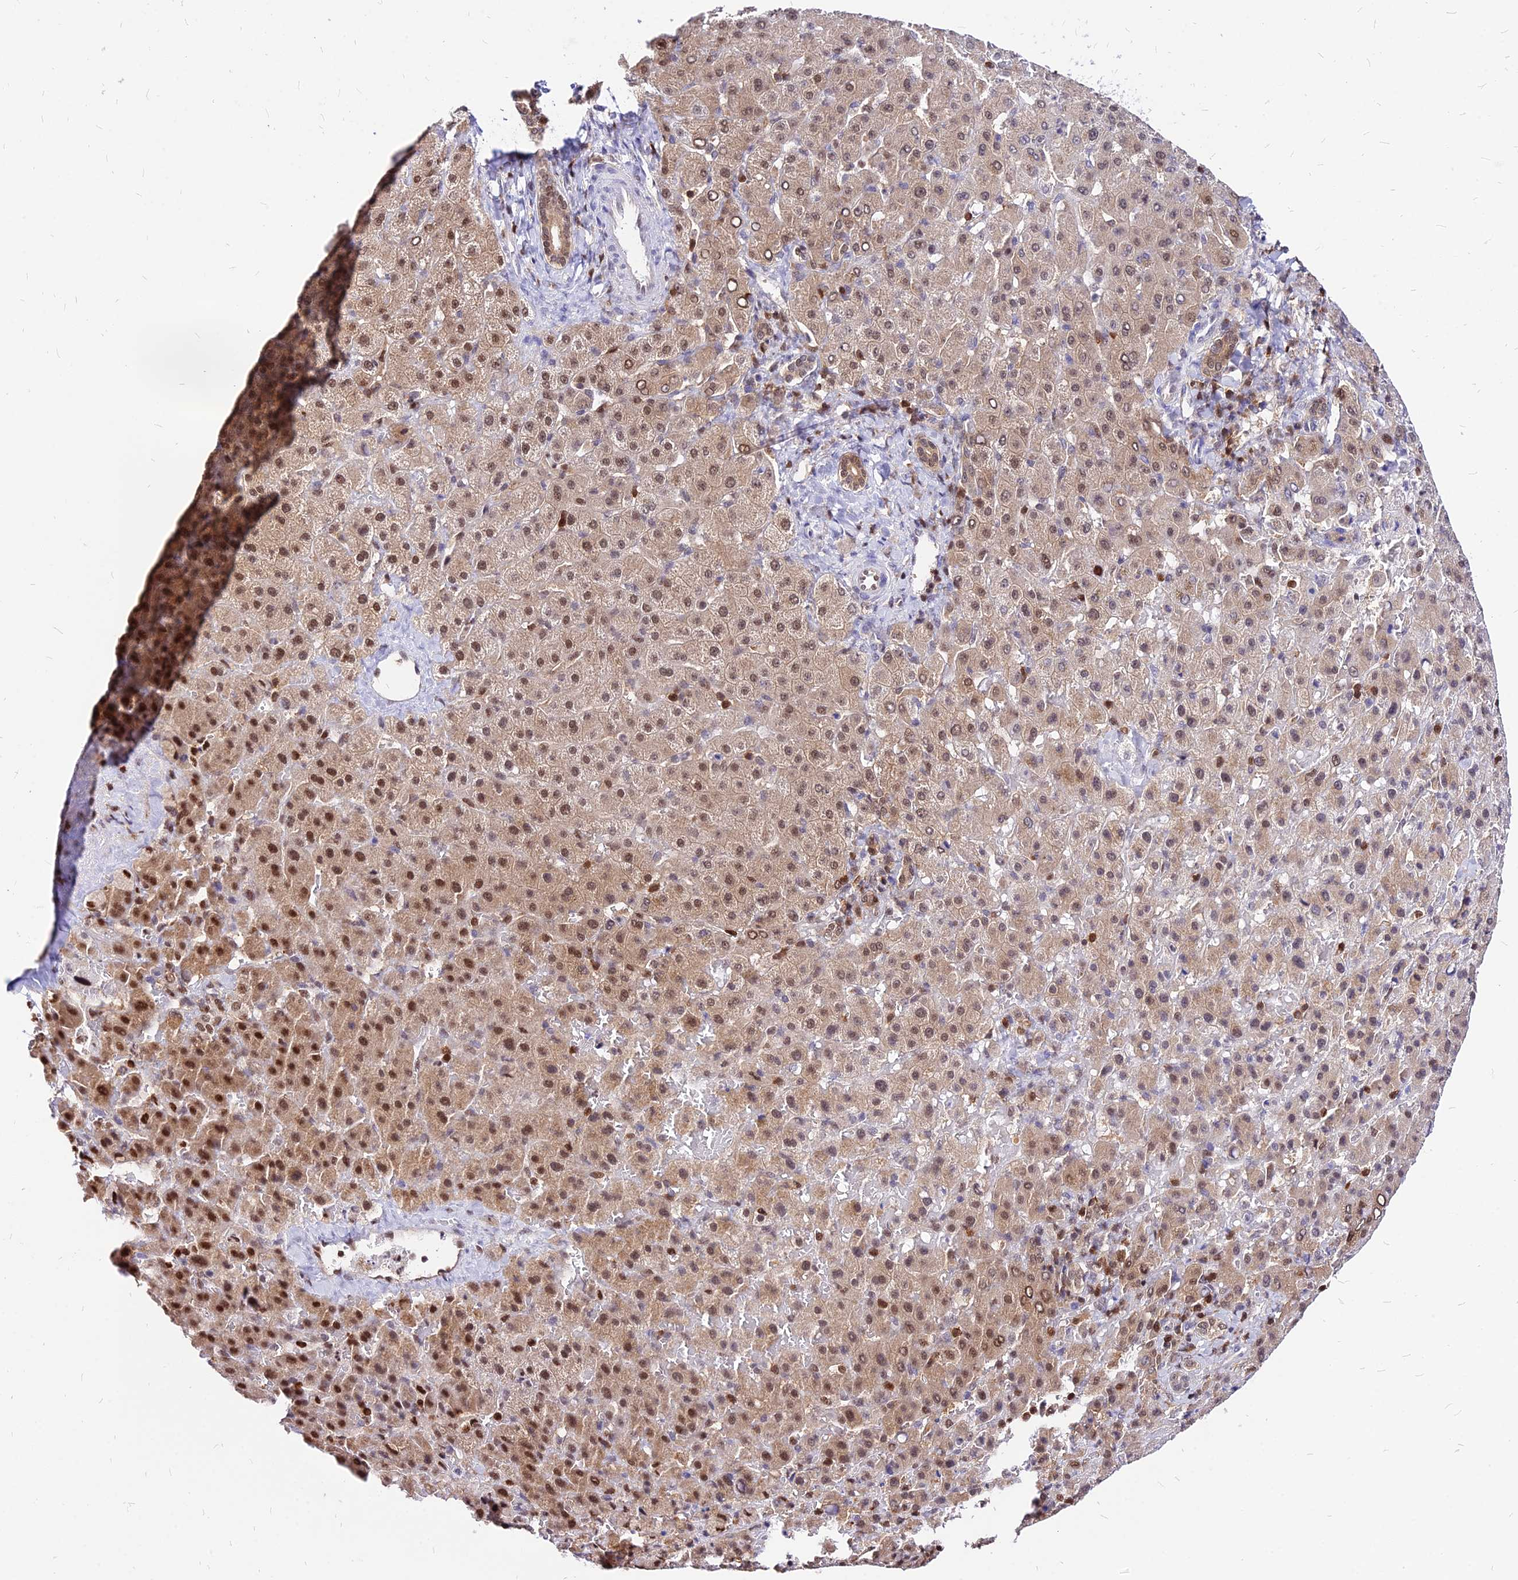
{"staining": {"intensity": "moderate", "quantity": ">75%", "location": "cytoplasmic/membranous,nuclear"}, "tissue": "liver cancer", "cell_type": "Tumor cells", "image_type": "cancer", "snomed": [{"axis": "morphology", "description": "Carcinoma, Hepatocellular, NOS"}, {"axis": "topography", "description": "Liver"}], "caption": "Human liver cancer stained for a protein (brown) displays moderate cytoplasmic/membranous and nuclear positive expression in about >75% of tumor cells.", "gene": "PAXX", "patient": {"sex": "female", "age": 58}}